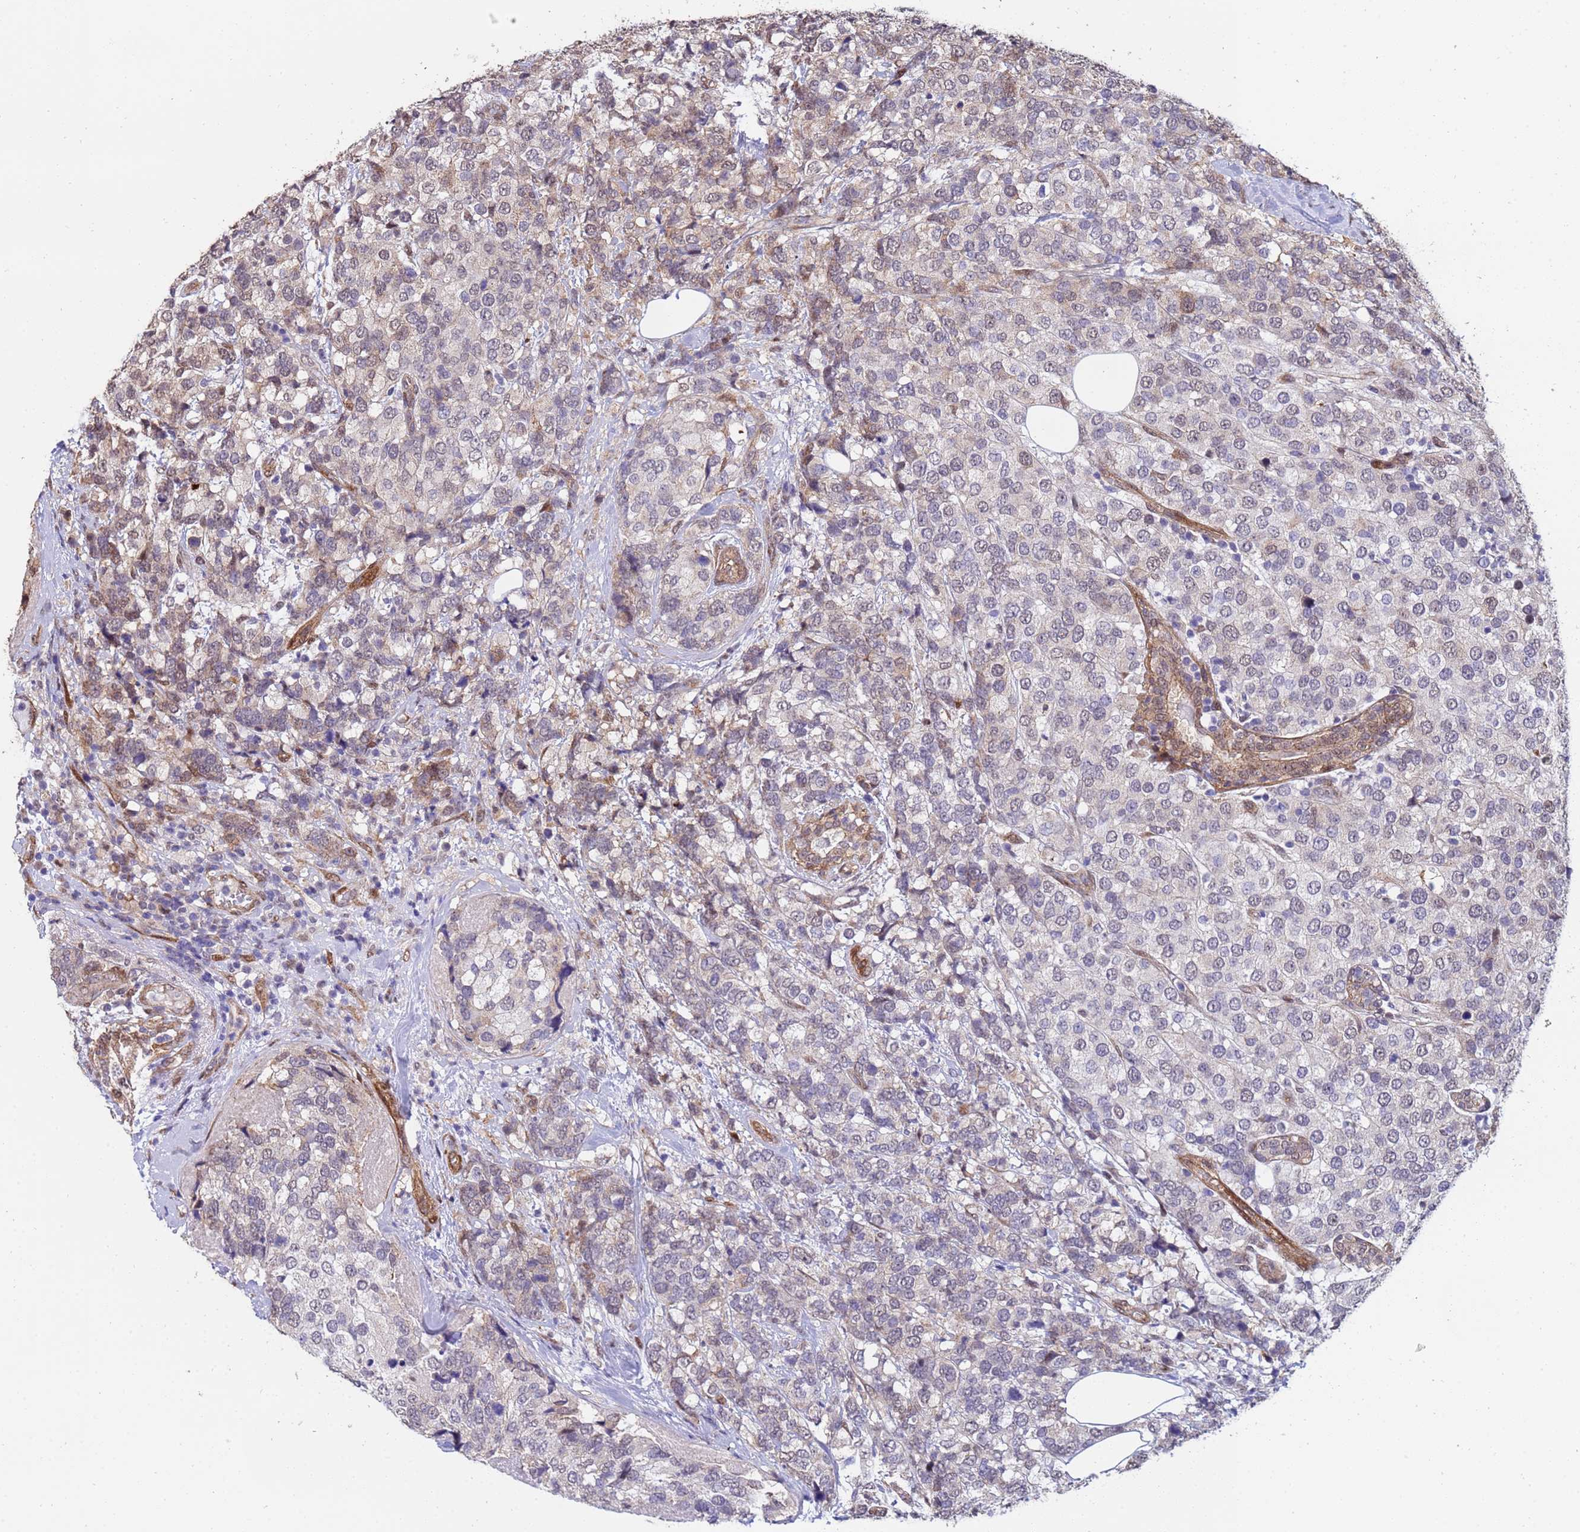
{"staining": {"intensity": "weak", "quantity": "<25%", "location": "nuclear"}, "tissue": "breast cancer", "cell_type": "Tumor cells", "image_type": "cancer", "snomed": [{"axis": "morphology", "description": "Lobular carcinoma"}, {"axis": "topography", "description": "Breast"}], "caption": "Tumor cells show no significant positivity in breast lobular carcinoma.", "gene": "TRIP6", "patient": {"sex": "female", "age": 59}}